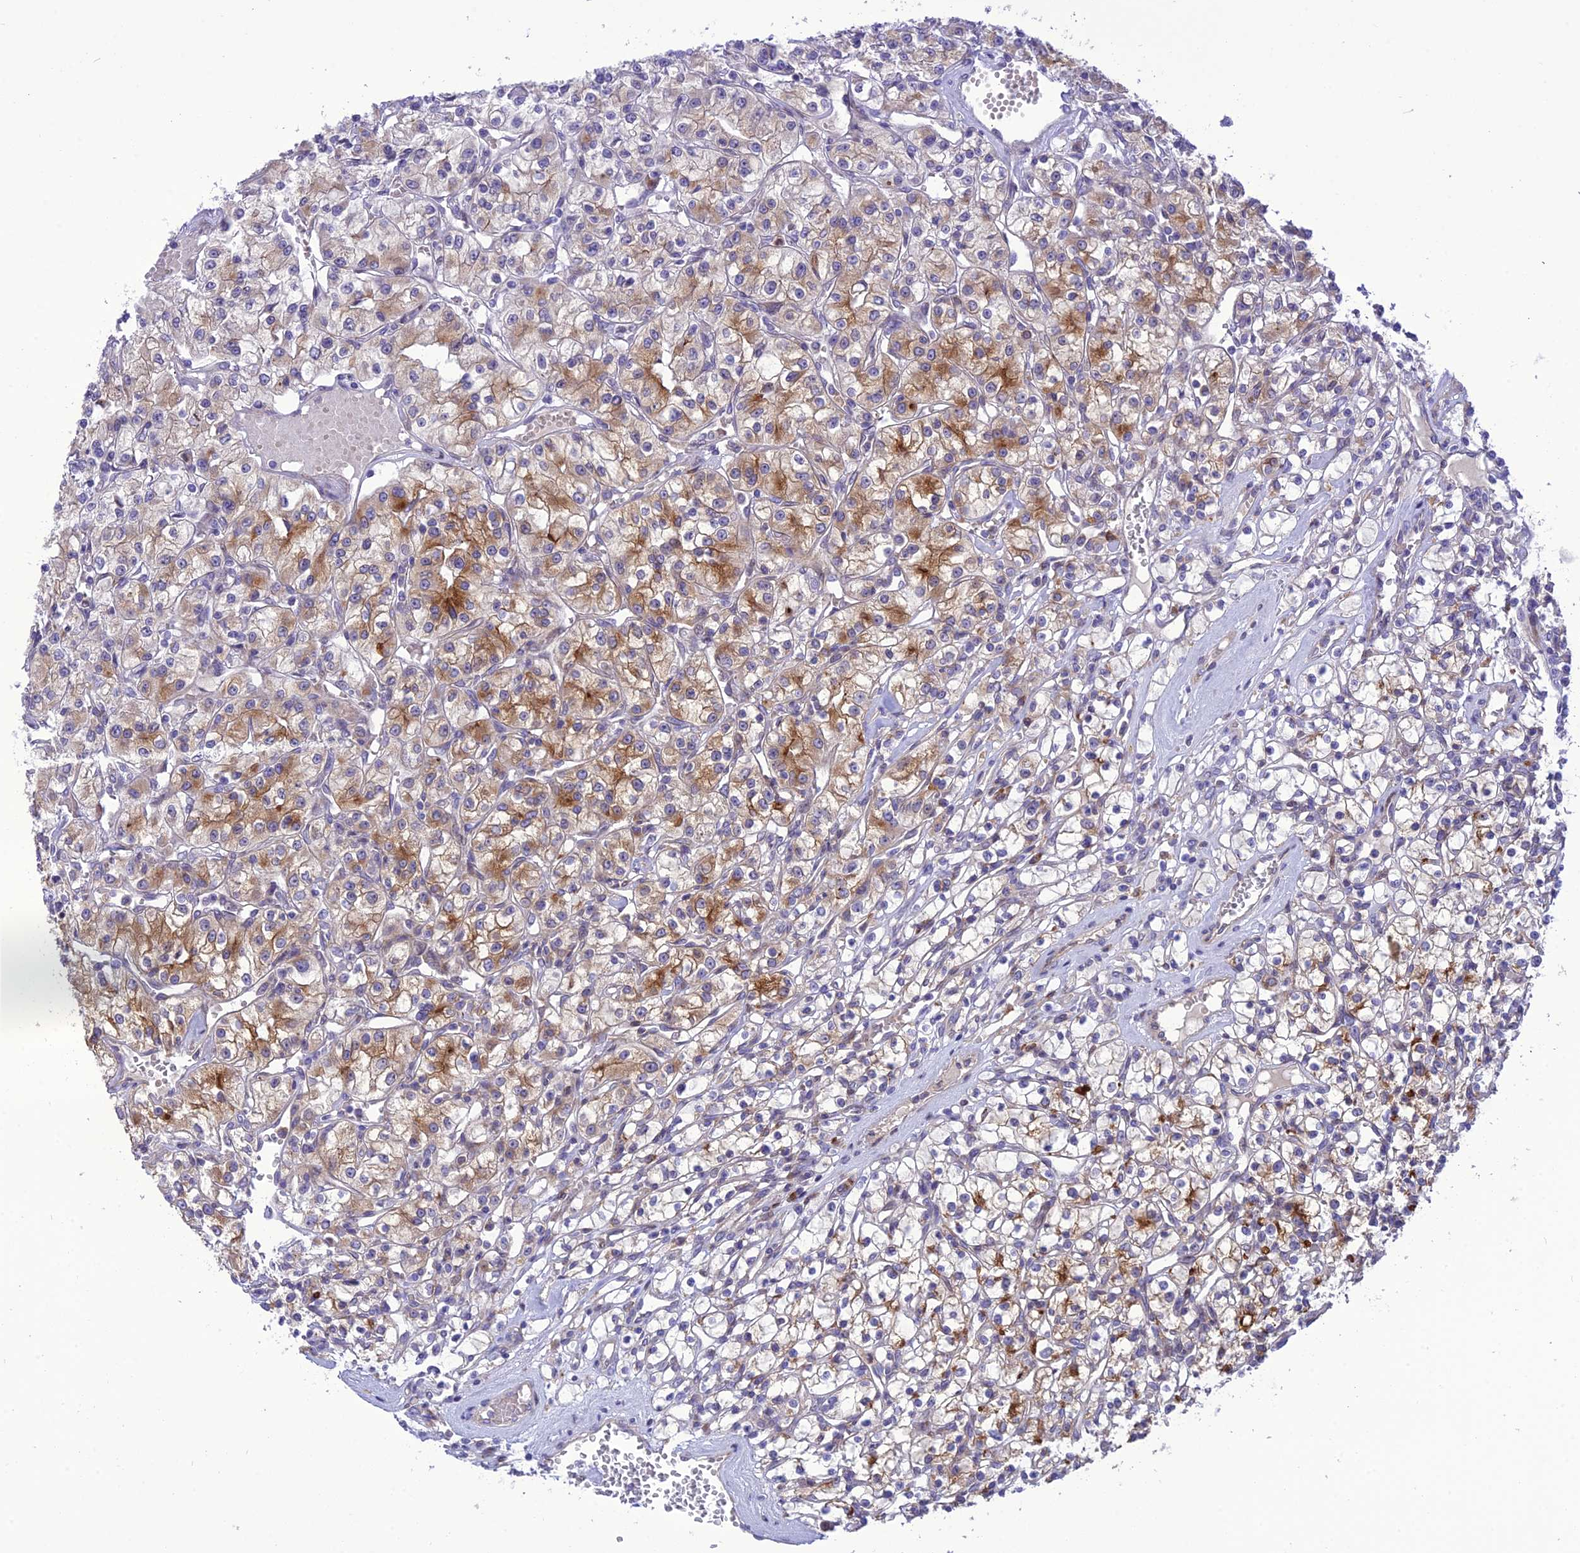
{"staining": {"intensity": "moderate", "quantity": "25%-75%", "location": "cytoplasmic/membranous"}, "tissue": "renal cancer", "cell_type": "Tumor cells", "image_type": "cancer", "snomed": [{"axis": "morphology", "description": "Adenocarcinoma, NOS"}, {"axis": "topography", "description": "Kidney"}], "caption": "Protein staining displays moderate cytoplasmic/membranous expression in approximately 25%-75% of tumor cells in renal cancer.", "gene": "JMY", "patient": {"sex": "female", "age": 59}}